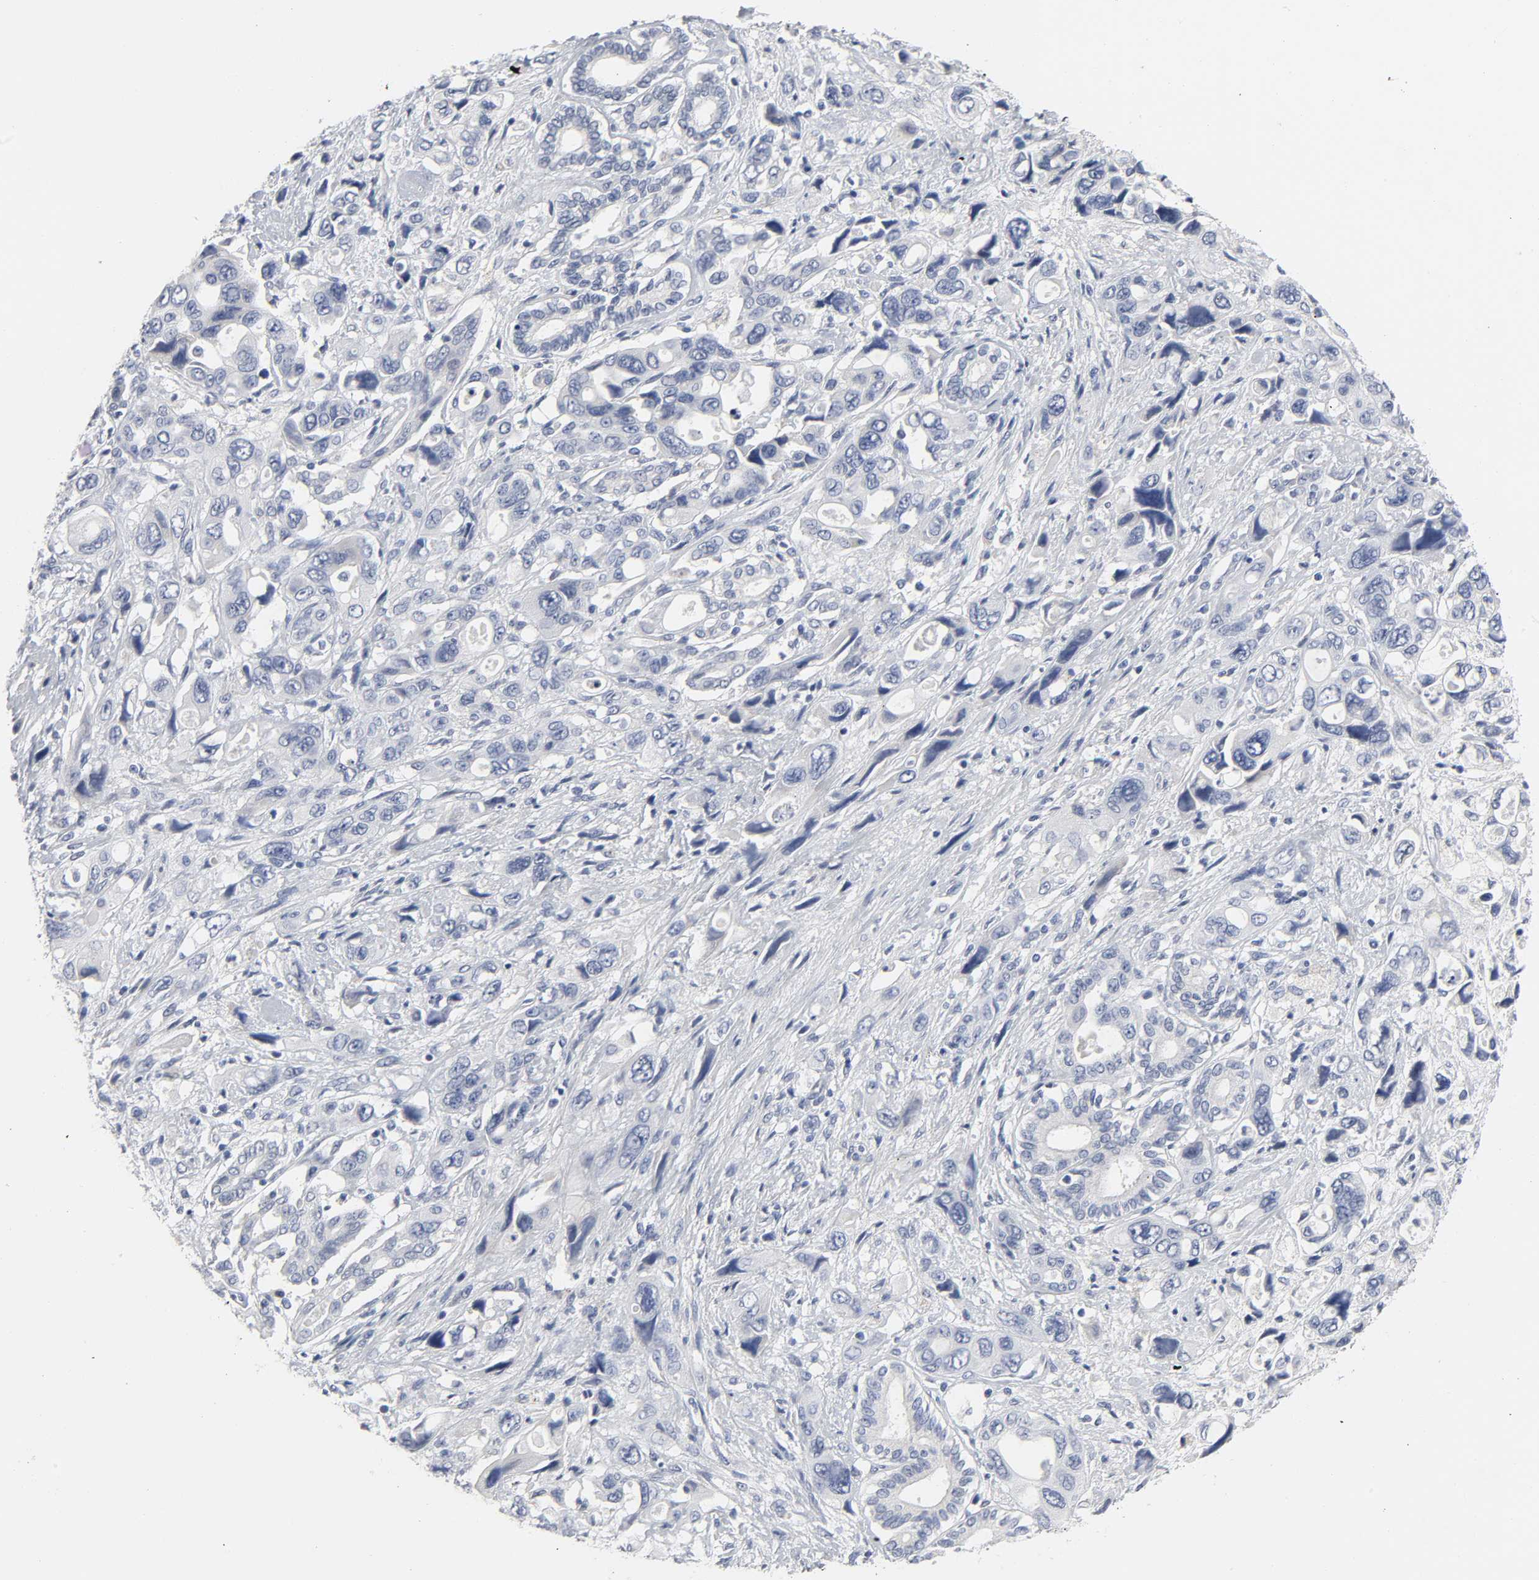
{"staining": {"intensity": "negative", "quantity": "none", "location": "none"}, "tissue": "pancreatic cancer", "cell_type": "Tumor cells", "image_type": "cancer", "snomed": [{"axis": "morphology", "description": "Adenocarcinoma, NOS"}, {"axis": "topography", "description": "Pancreas"}], "caption": "Immunohistochemistry (IHC) micrograph of adenocarcinoma (pancreatic) stained for a protein (brown), which exhibits no expression in tumor cells.", "gene": "SALL2", "patient": {"sex": "male", "age": 46}}